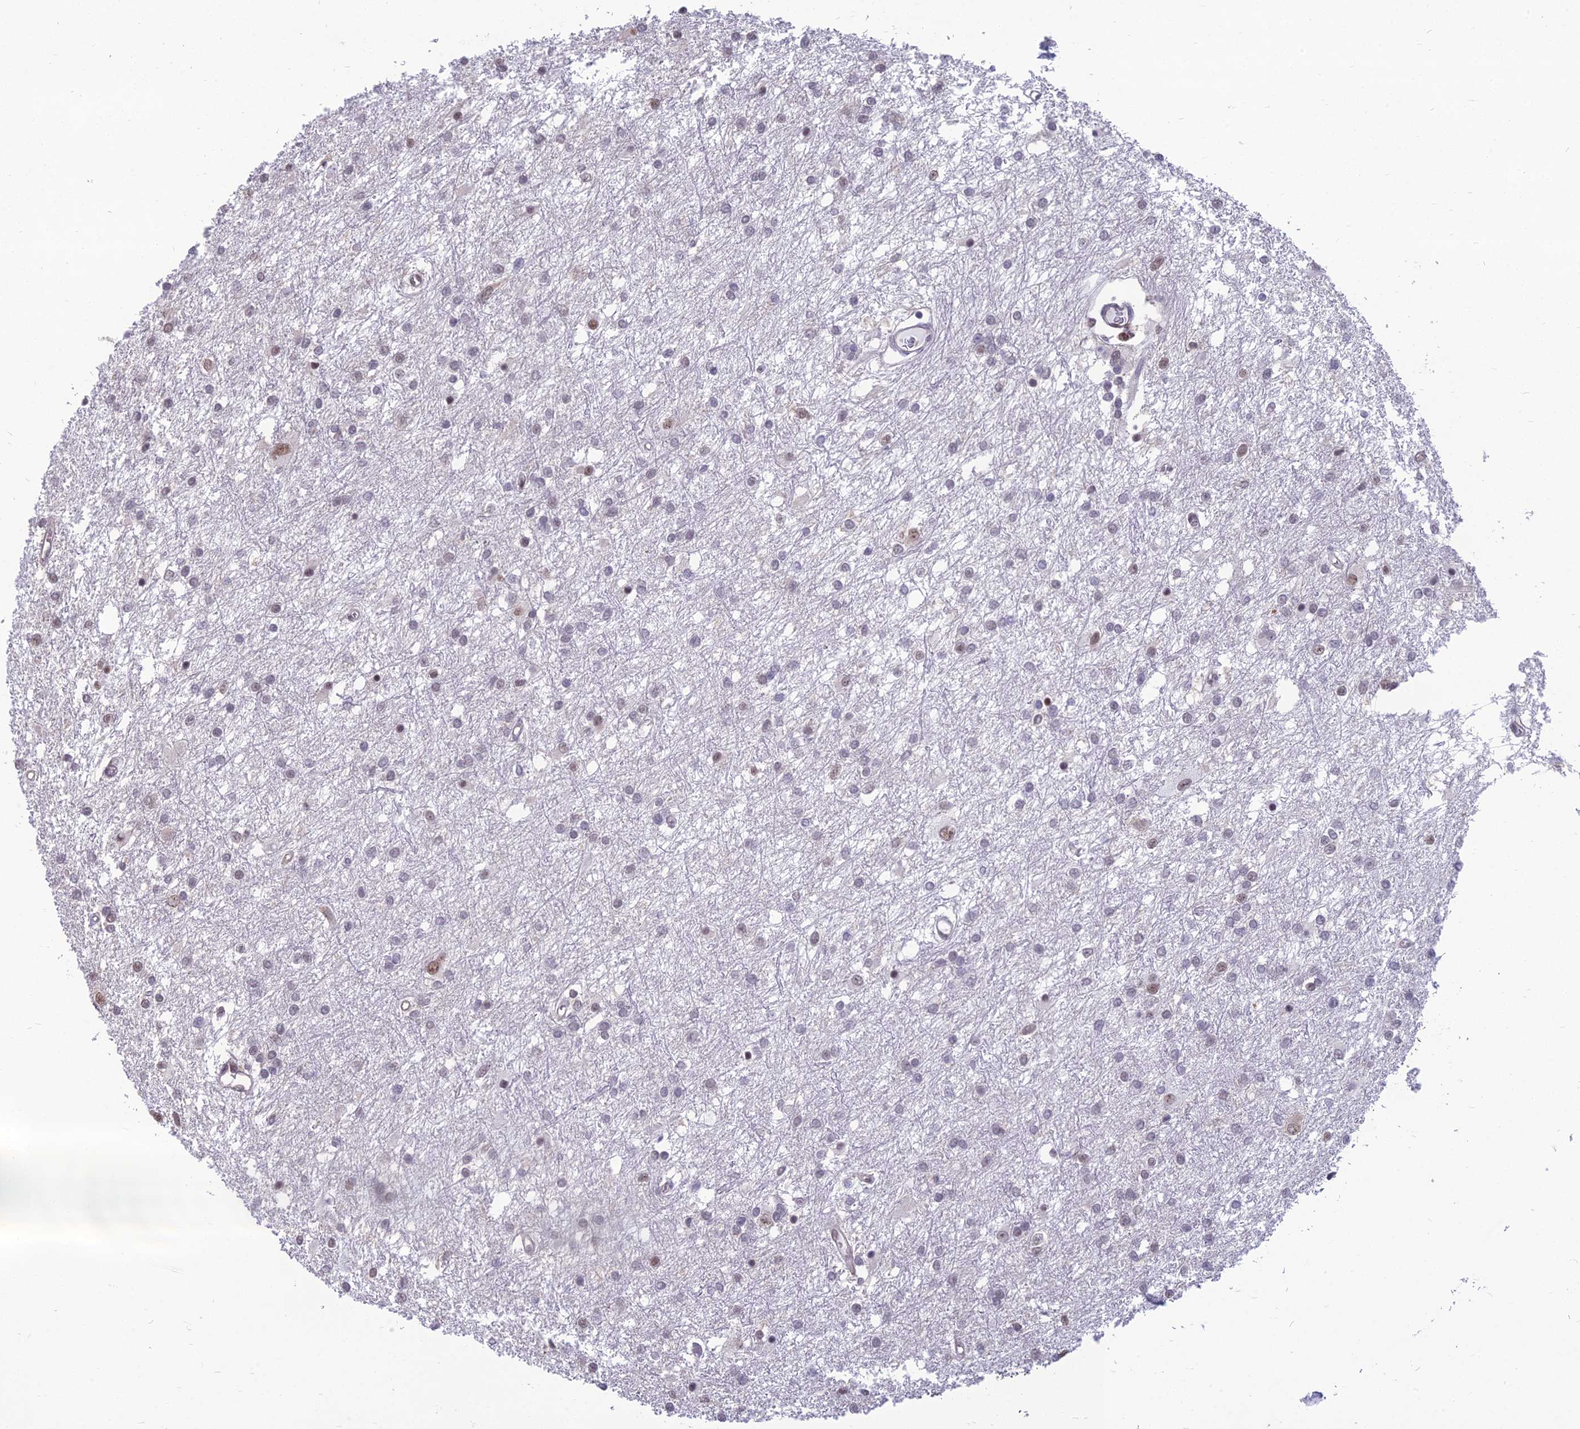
{"staining": {"intensity": "weak", "quantity": "<25%", "location": "nuclear"}, "tissue": "glioma", "cell_type": "Tumor cells", "image_type": "cancer", "snomed": [{"axis": "morphology", "description": "Glioma, malignant, High grade"}, {"axis": "topography", "description": "Brain"}], "caption": "This is an IHC histopathology image of human glioma. There is no staining in tumor cells.", "gene": "SRSF7", "patient": {"sex": "female", "age": 50}}